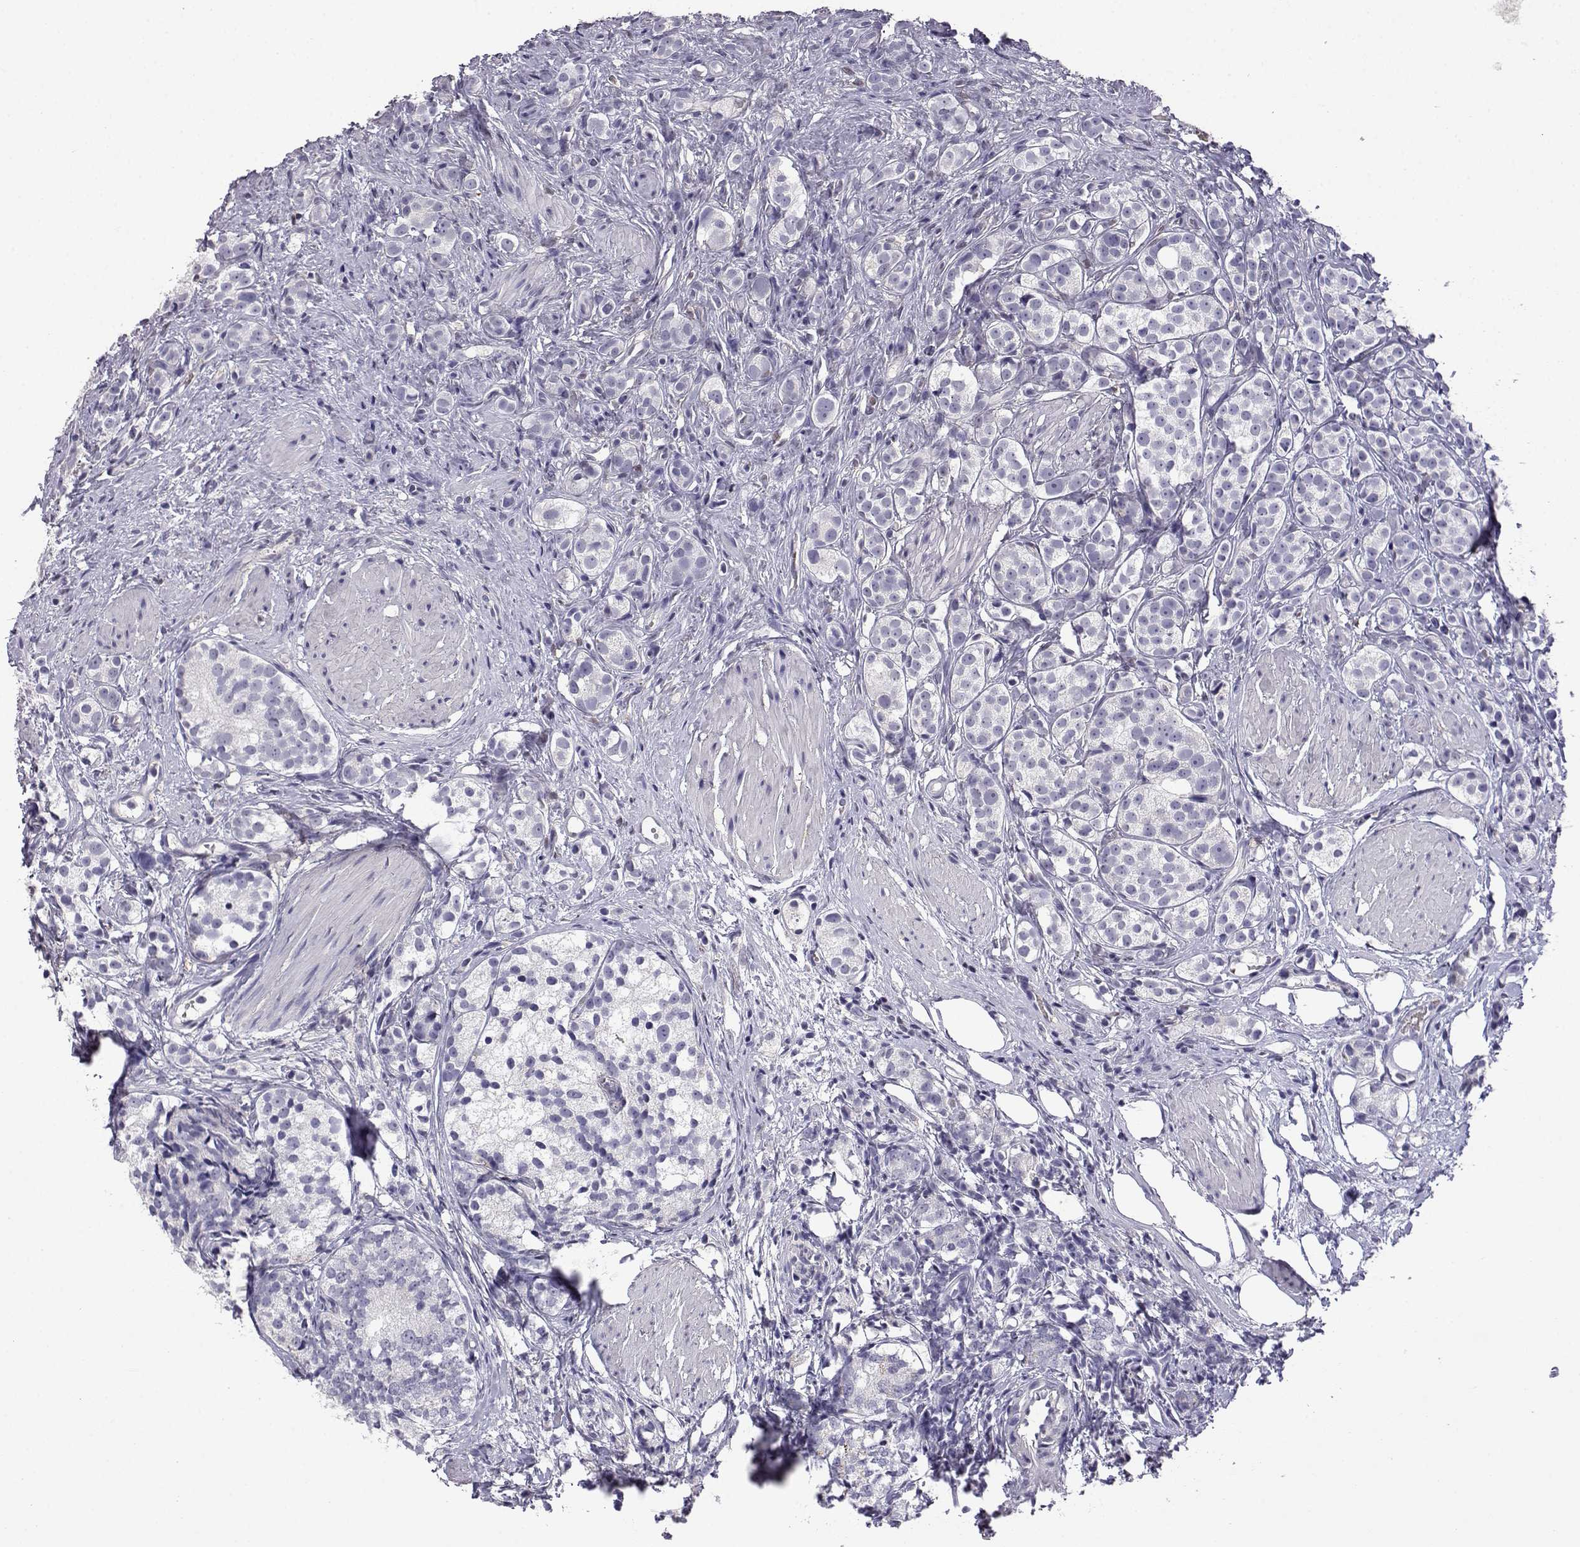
{"staining": {"intensity": "negative", "quantity": "none", "location": "none"}, "tissue": "prostate cancer", "cell_type": "Tumor cells", "image_type": "cancer", "snomed": [{"axis": "morphology", "description": "Adenocarcinoma, High grade"}, {"axis": "topography", "description": "Prostate"}], "caption": "A photomicrograph of human prostate high-grade adenocarcinoma is negative for staining in tumor cells.", "gene": "AKR1B1", "patient": {"sex": "male", "age": 53}}